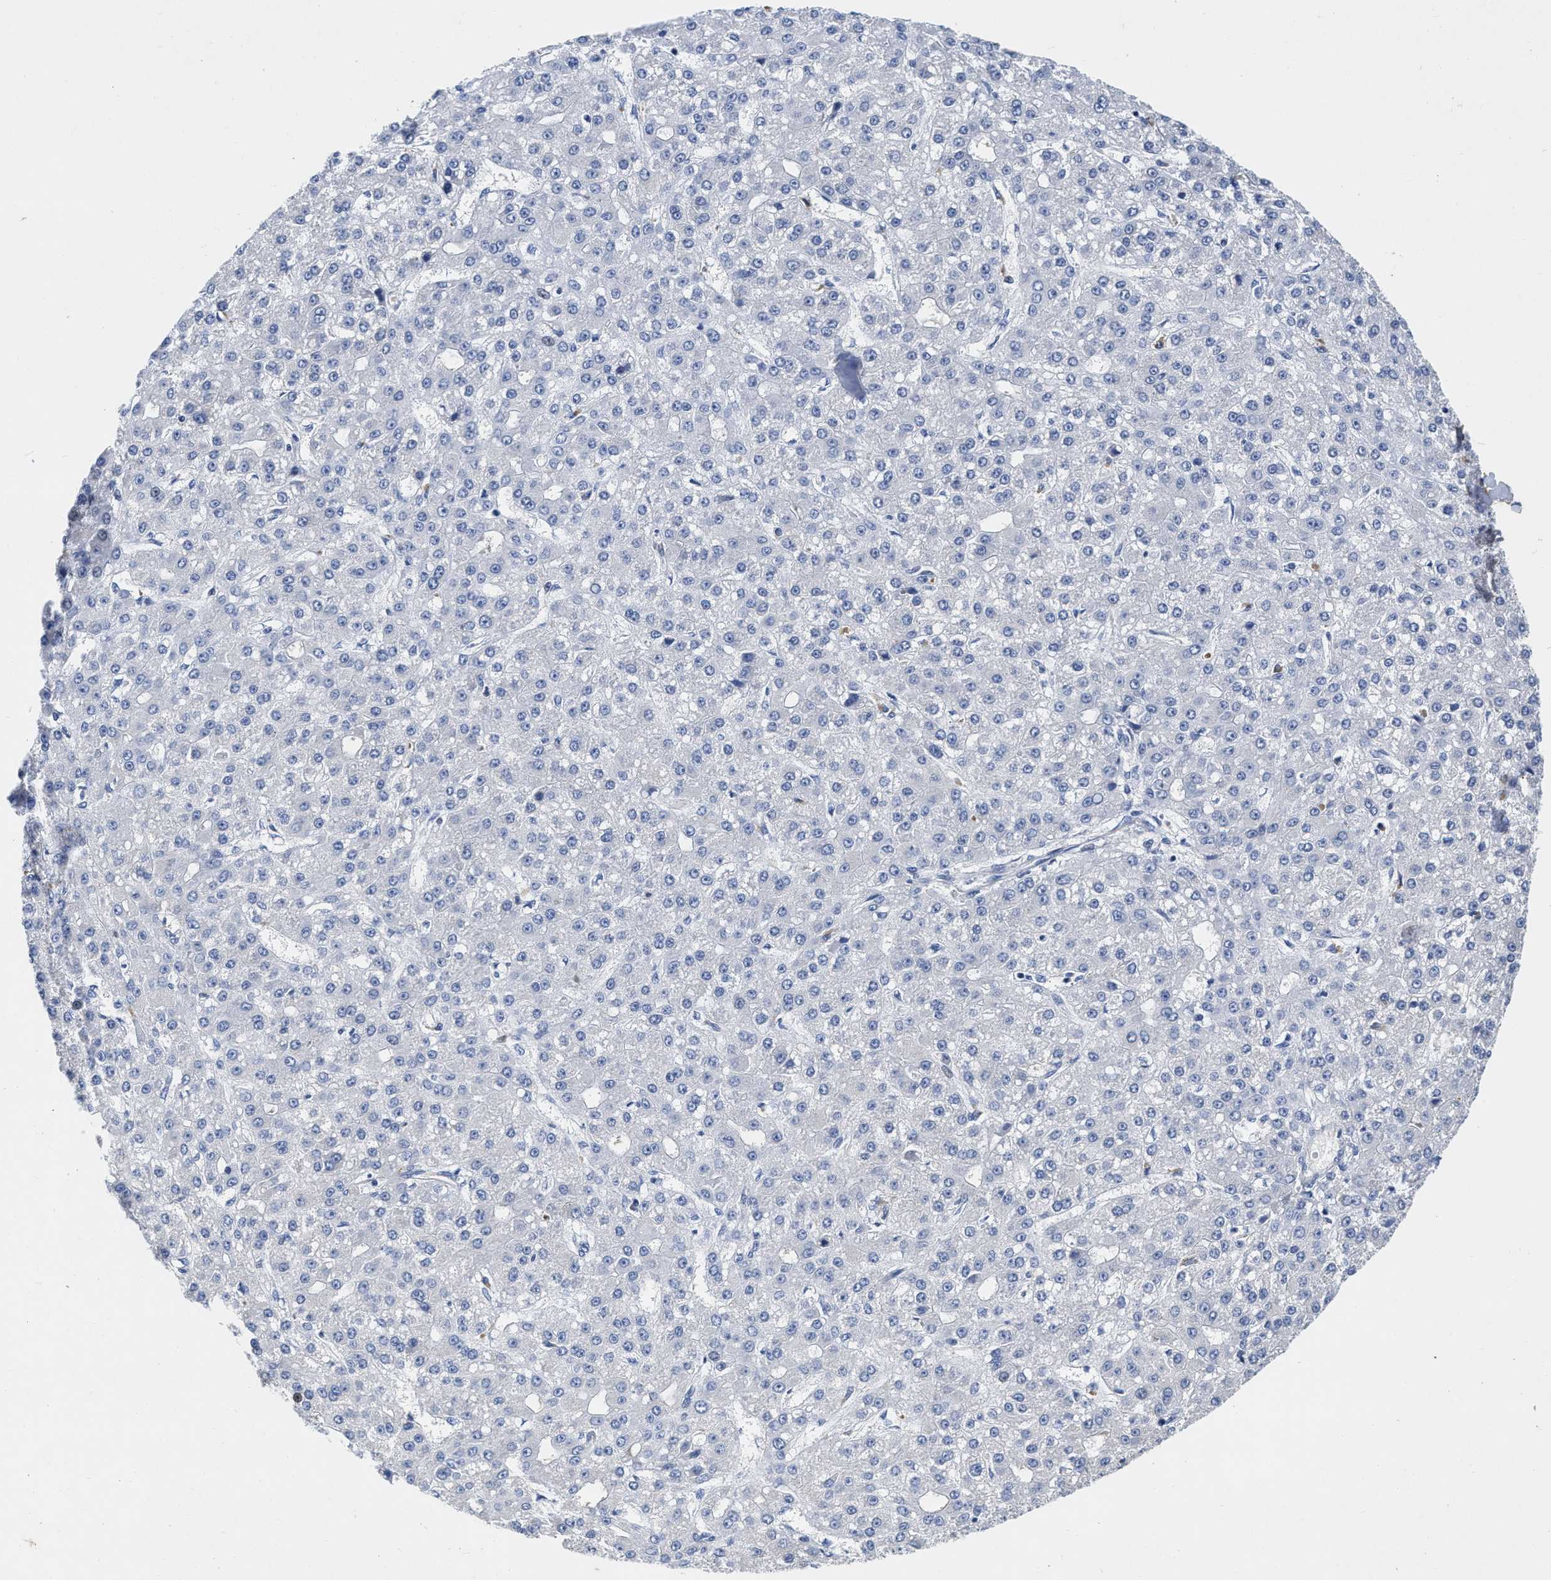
{"staining": {"intensity": "negative", "quantity": "none", "location": "none"}, "tissue": "liver cancer", "cell_type": "Tumor cells", "image_type": "cancer", "snomed": [{"axis": "morphology", "description": "Carcinoma, Hepatocellular, NOS"}, {"axis": "topography", "description": "Liver"}], "caption": "The histopathology image shows no staining of tumor cells in liver cancer (hepatocellular carcinoma).", "gene": "FBLN2", "patient": {"sex": "male", "age": 67}}